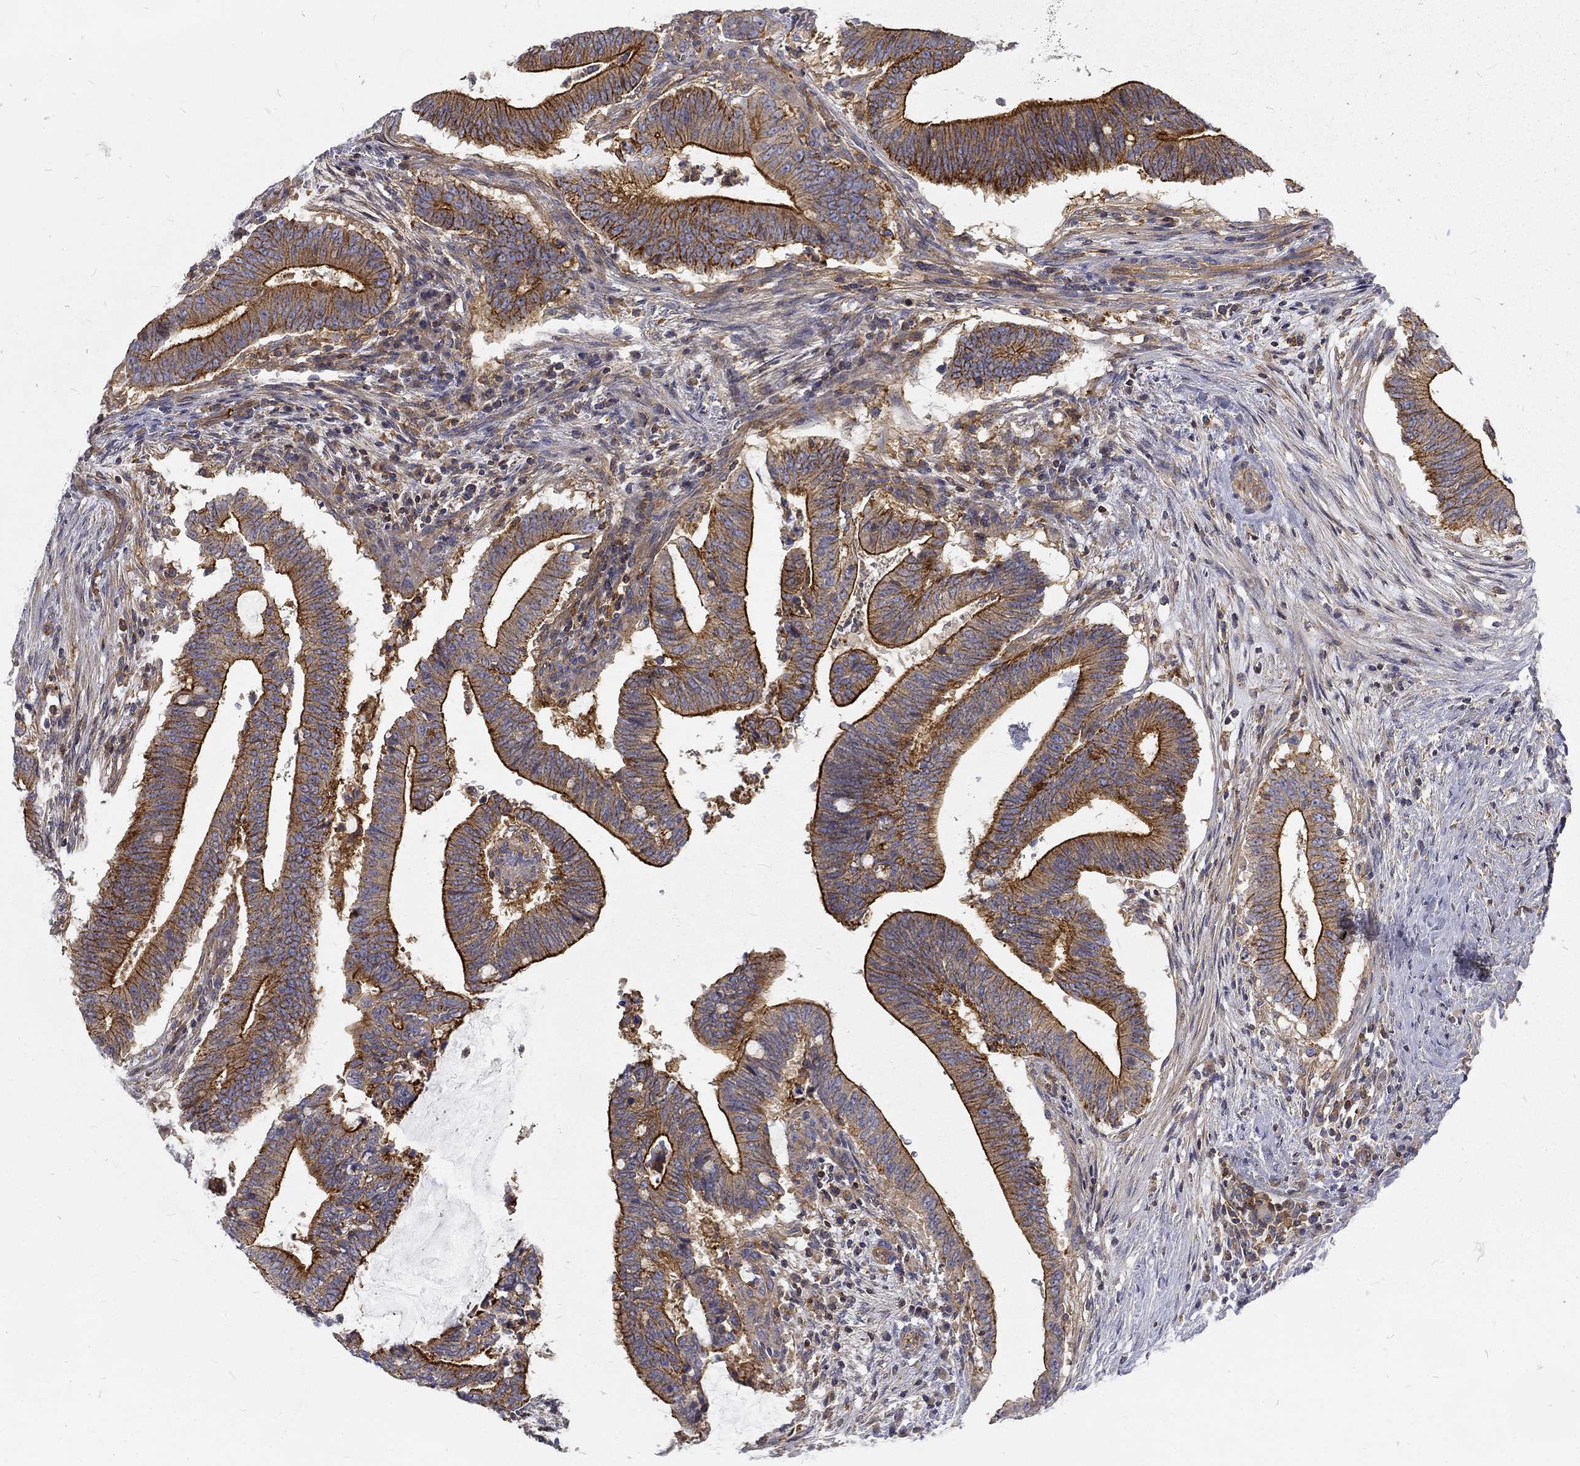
{"staining": {"intensity": "strong", "quantity": ">75%", "location": "cytoplasmic/membranous"}, "tissue": "colorectal cancer", "cell_type": "Tumor cells", "image_type": "cancer", "snomed": [{"axis": "morphology", "description": "Adenocarcinoma, NOS"}, {"axis": "topography", "description": "Colon"}], "caption": "A histopathology image of colorectal cancer (adenocarcinoma) stained for a protein exhibits strong cytoplasmic/membranous brown staining in tumor cells.", "gene": "MTMR11", "patient": {"sex": "female", "age": 43}}